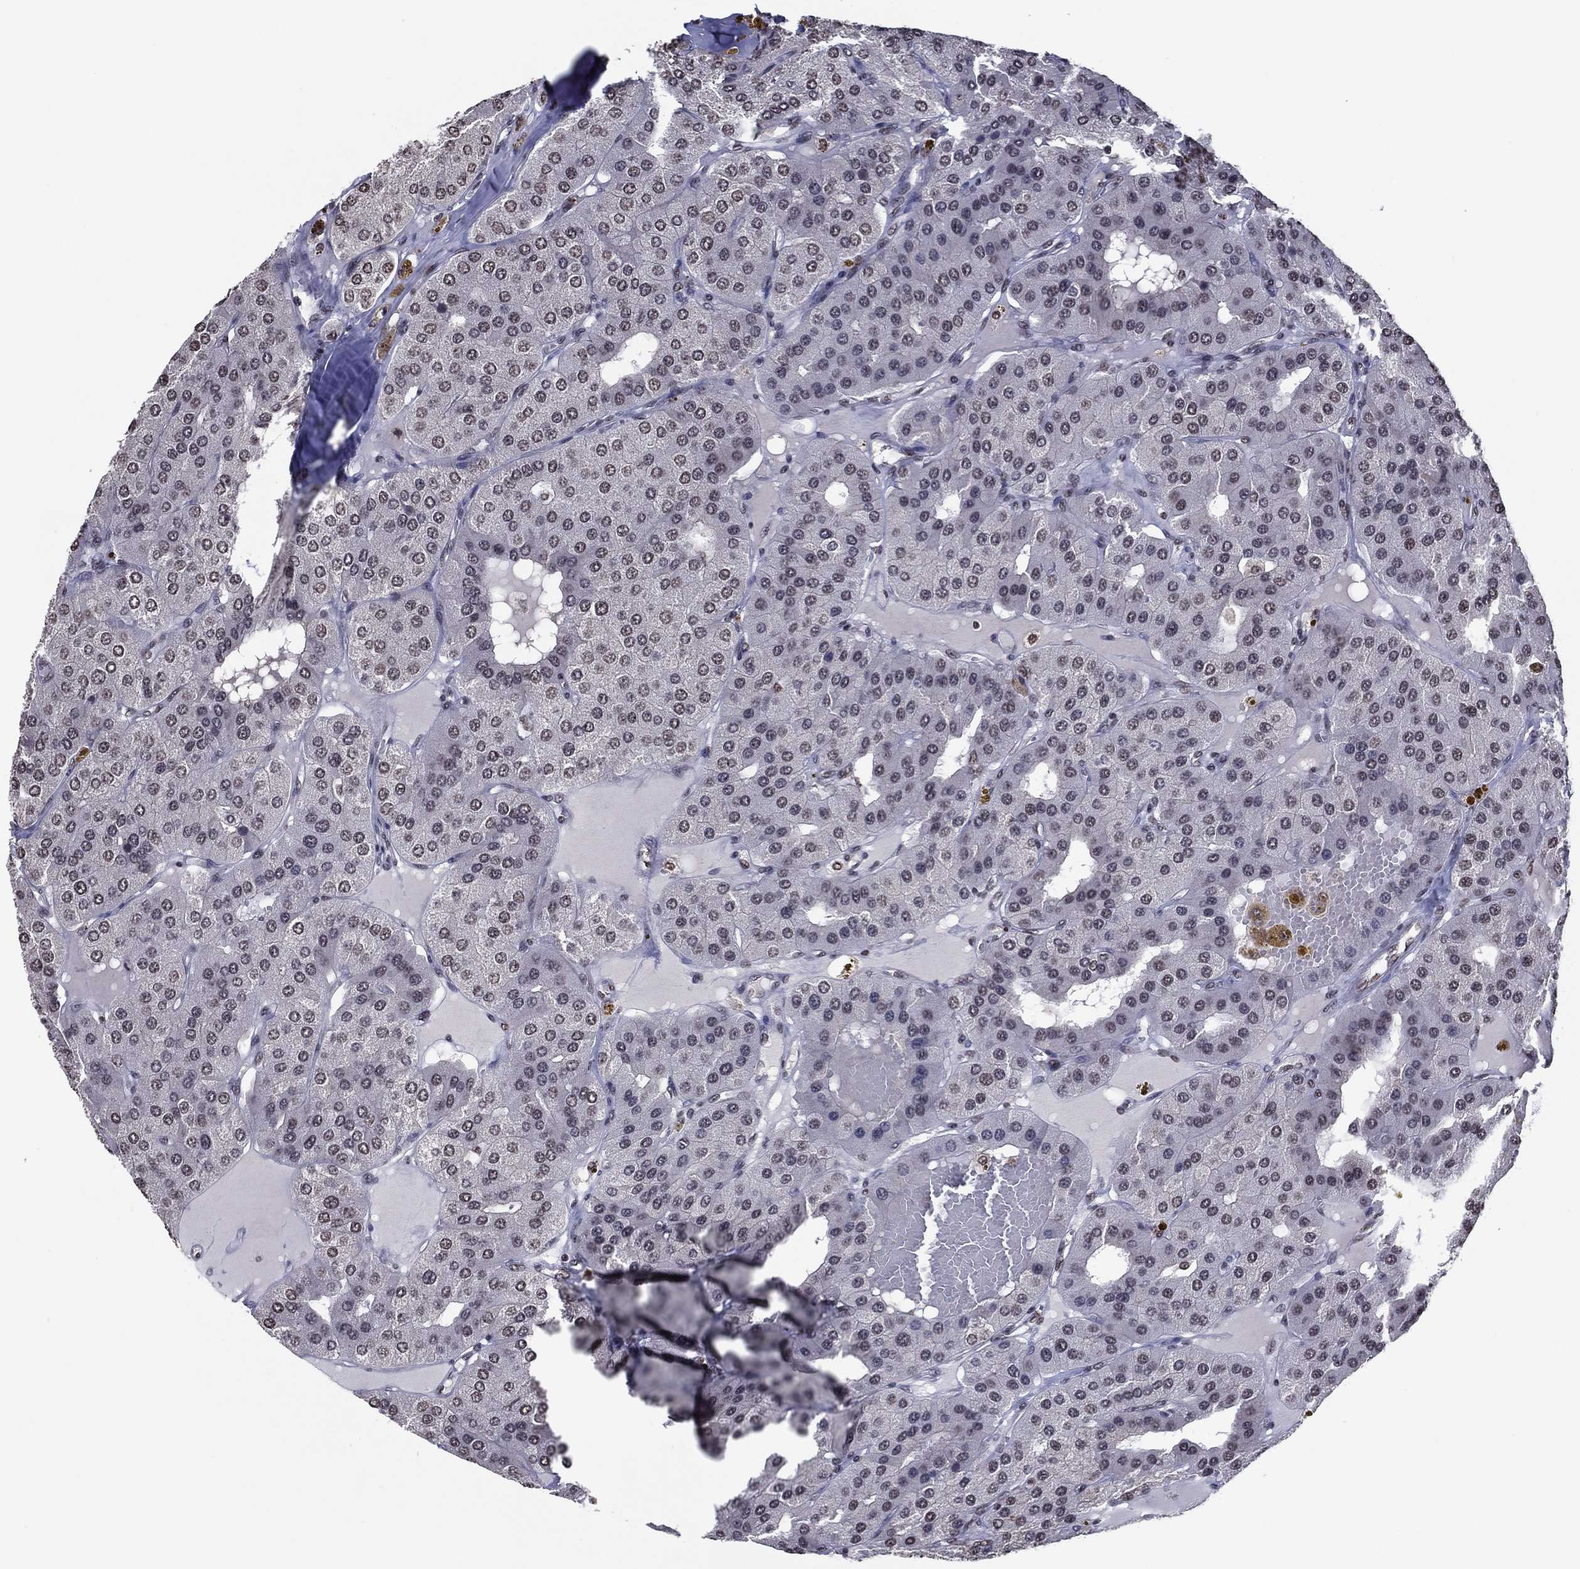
{"staining": {"intensity": "negative", "quantity": "none", "location": "none"}, "tissue": "parathyroid gland", "cell_type": "Glandular cells", "image_type": "normal", "snomed": [{"axis": "morphology", "description": "Normal tissue, NOS"}, {"axis": "morphology", "description": "Adenoma, NOS"}, {"axis": "topography", "description": "Parathyroid gland"}], "caption": "An immunohistochemistry (IHC) histopathology image of benign parathyroid gland is shown. There is no staining in glandular cells of parathyroid gland. (Immunohistochemistry, brightfield microscopy, high magnification).", "gene": "ZBTB42", "patient": {"sex": "female", "age": 86}}